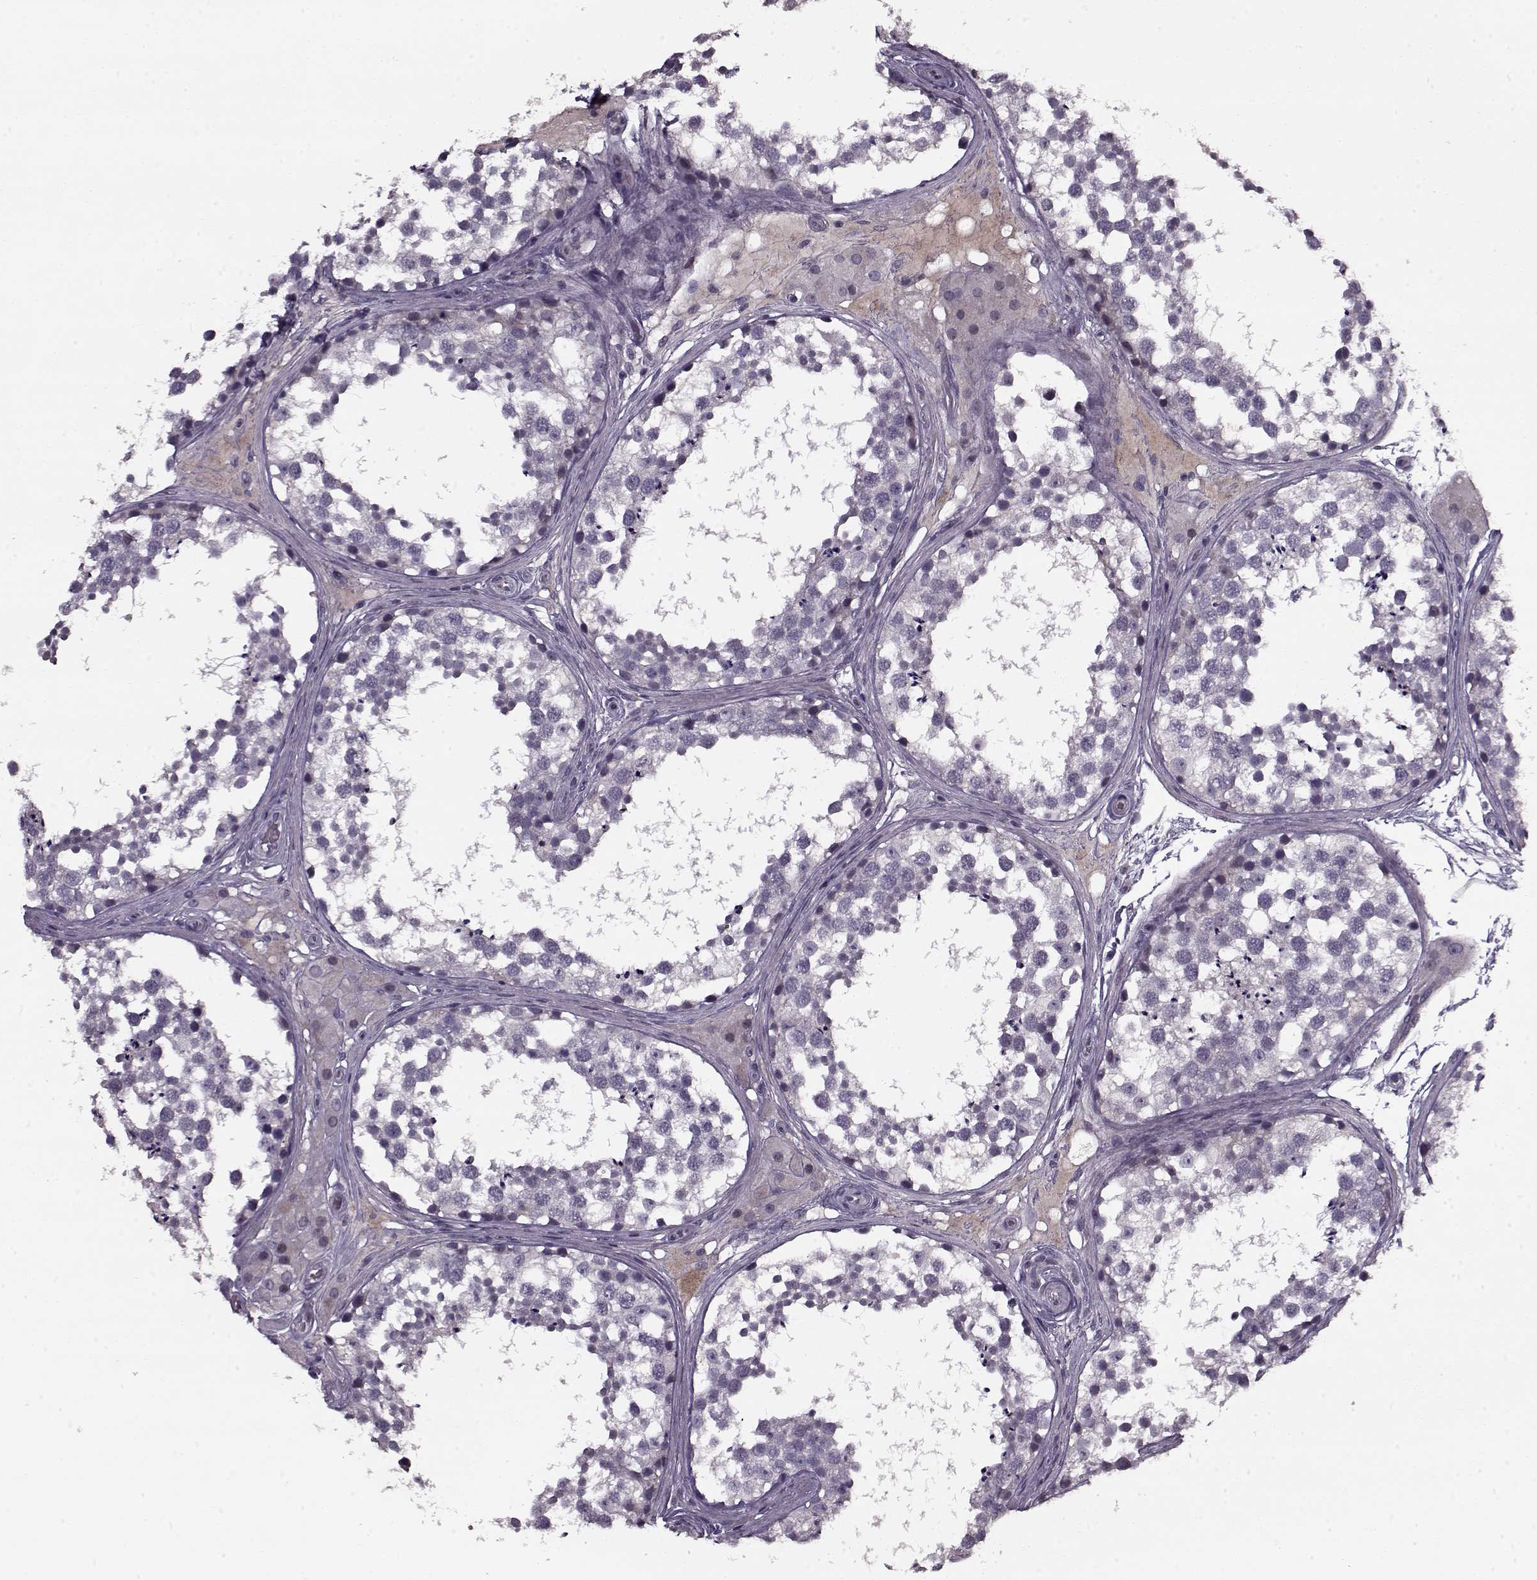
{"staining": {"intensity": "negative", "quantity": "none", "location": "none"}, "tissue": "testis", "cell_type": "Cells in seminiferous ducts", "image_type": "normal", "snomed": [{"axis": "morphology", "description": "Normal tissue, NOS"}, {"axis": "morphology", "description": "Seminoma, NOS"}, {"axis": "topography", "description": "Testis"}], "caption": "Testis stained for a protein using immunohistochemistry displays no staining cells in seminiferous ducts.", "gene": "KRT9", "patient": {"sex": "male", "age": 65}}